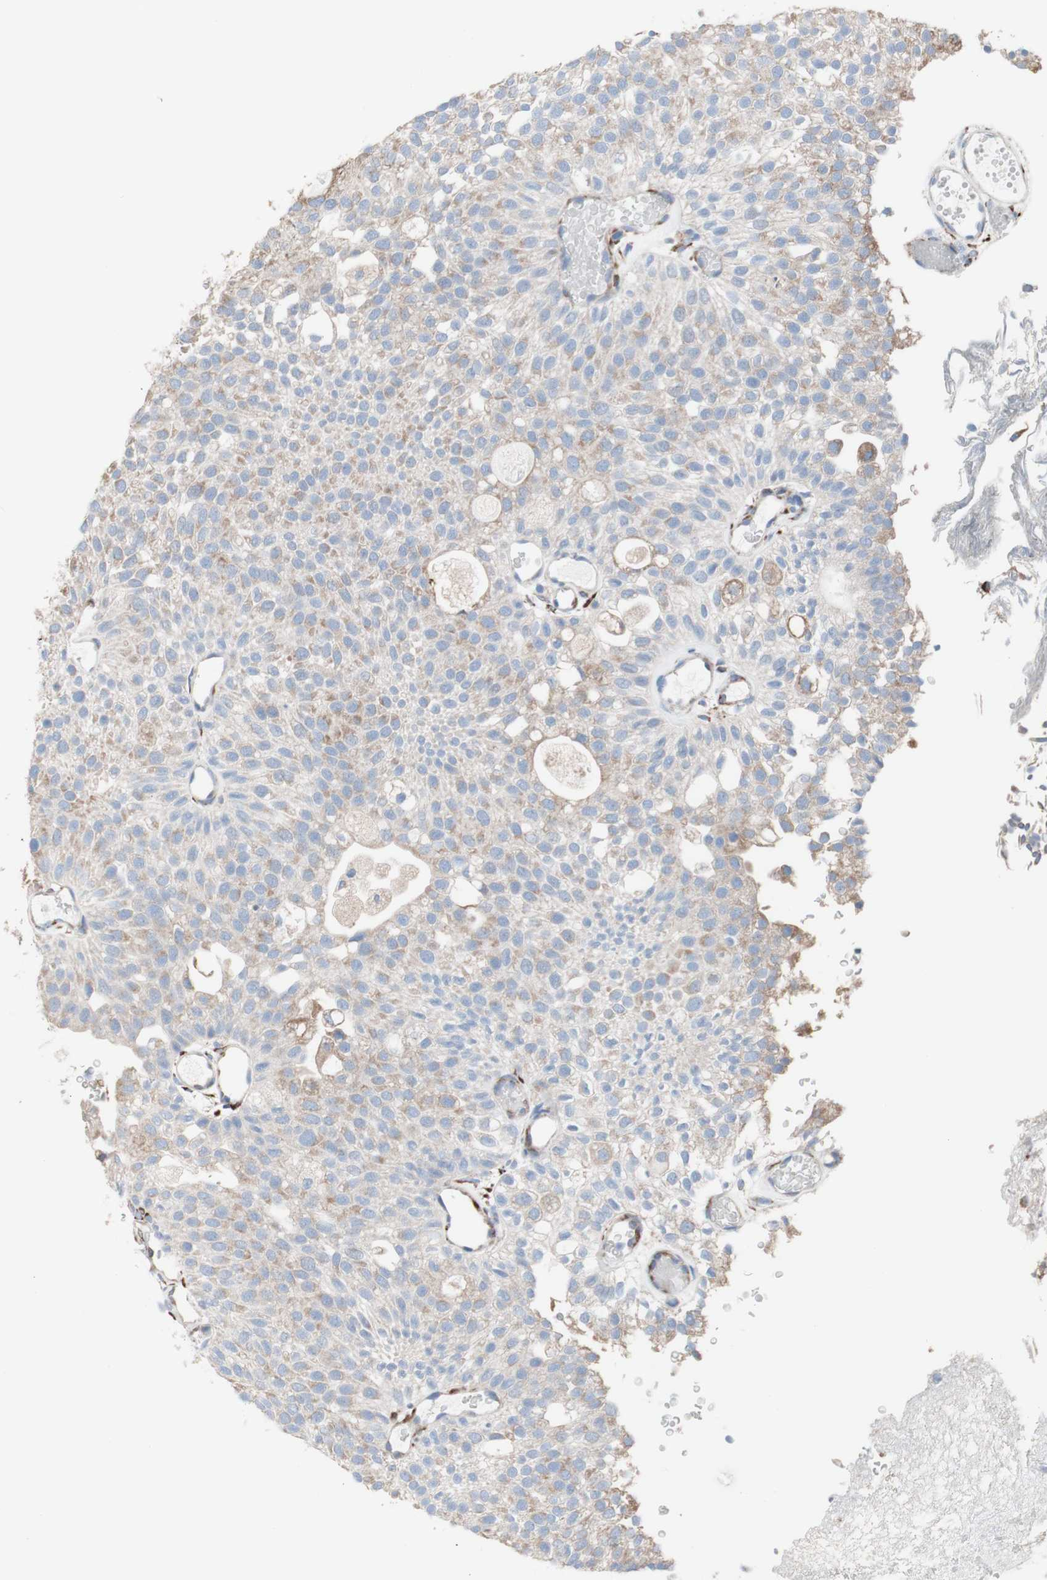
{"staining": {"intensity": "weak", "quantity": "25%-75%", "location": "cytoplasmic/membranous"}, "tissue": "urothelial cancer", "cell_type": "Tumor cells", "image_type": "cancer", "snomed": [{"axis": "morphology", "description": "Urothelial carcinoma, Low grade"}, {"axis": "topography", "description": "Urinary bladder"}], "caption": "Immunohistochemical staining of urothelial cancer reveals low levels of weak cytoplasmic/membranous staining in approximately 25%-75% of tumor cells. The staining was performed using DAB, with brown indicating positive protein expression. Nuclei are stained blue with hematoxylin.", "gene": "AGPAT5", "patient": {"sex": "male", "age": 78}}